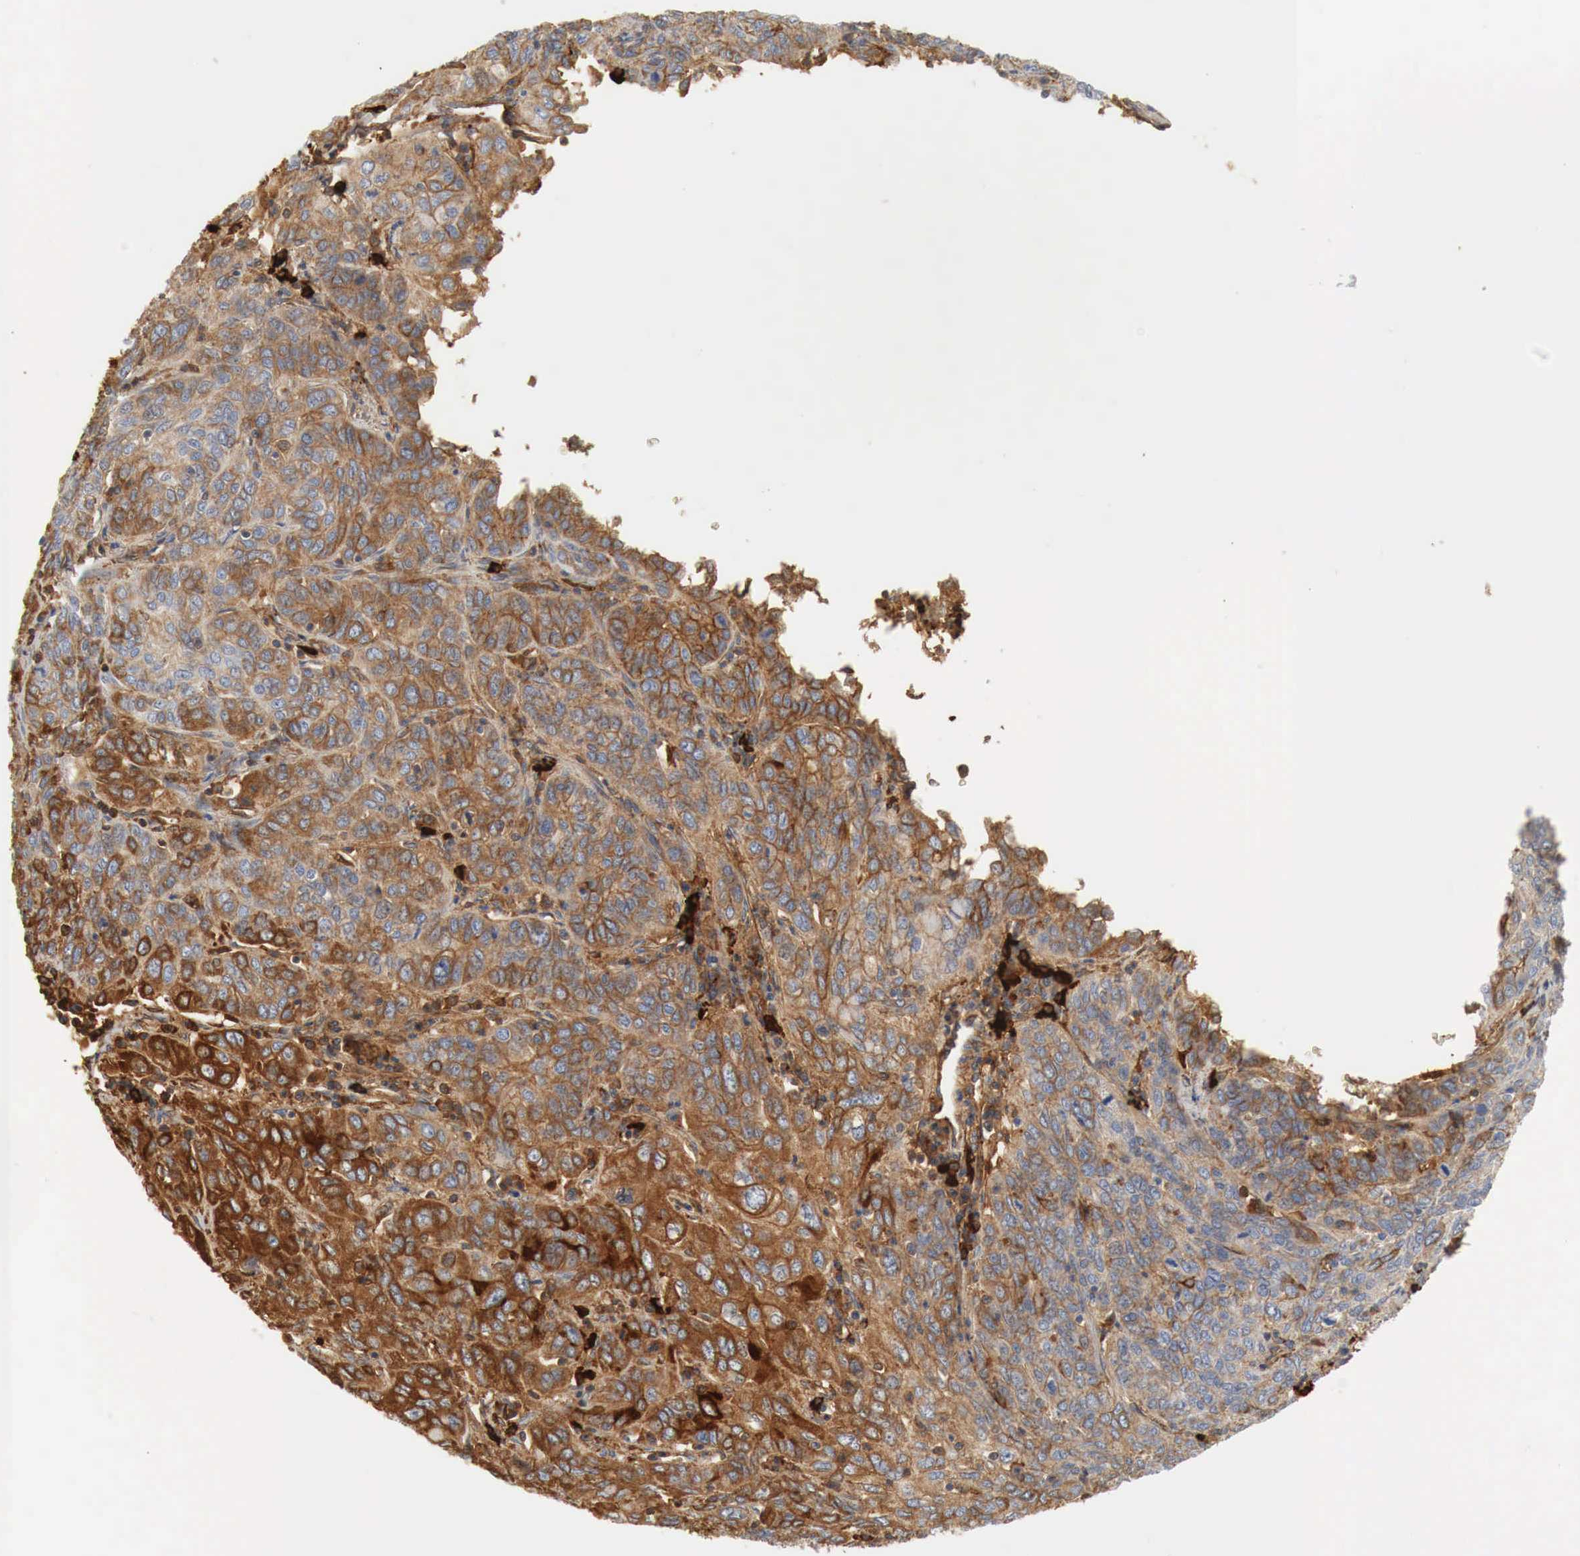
{"staining": {"intensity": "moderate", "quantity": "25%-75%", "location": "cytoplasmic/membranous"}, "tissue": "cervical cancer", "cell_type": "Tumor cells", "image_type": "cancer", "snomed": [{"axis": "morphology", "description": "Squamous cell carcinoma, NOS"}, {"axis": "topography", "description": "Cervix"}], "caption": "Protein staining shows moderate cytoplasmic/membranous staining in about 25%-75% of tumor cells in cervical cancer.", "gene": "IGLC3", "patient": {"sex": "female", "age": 38}}